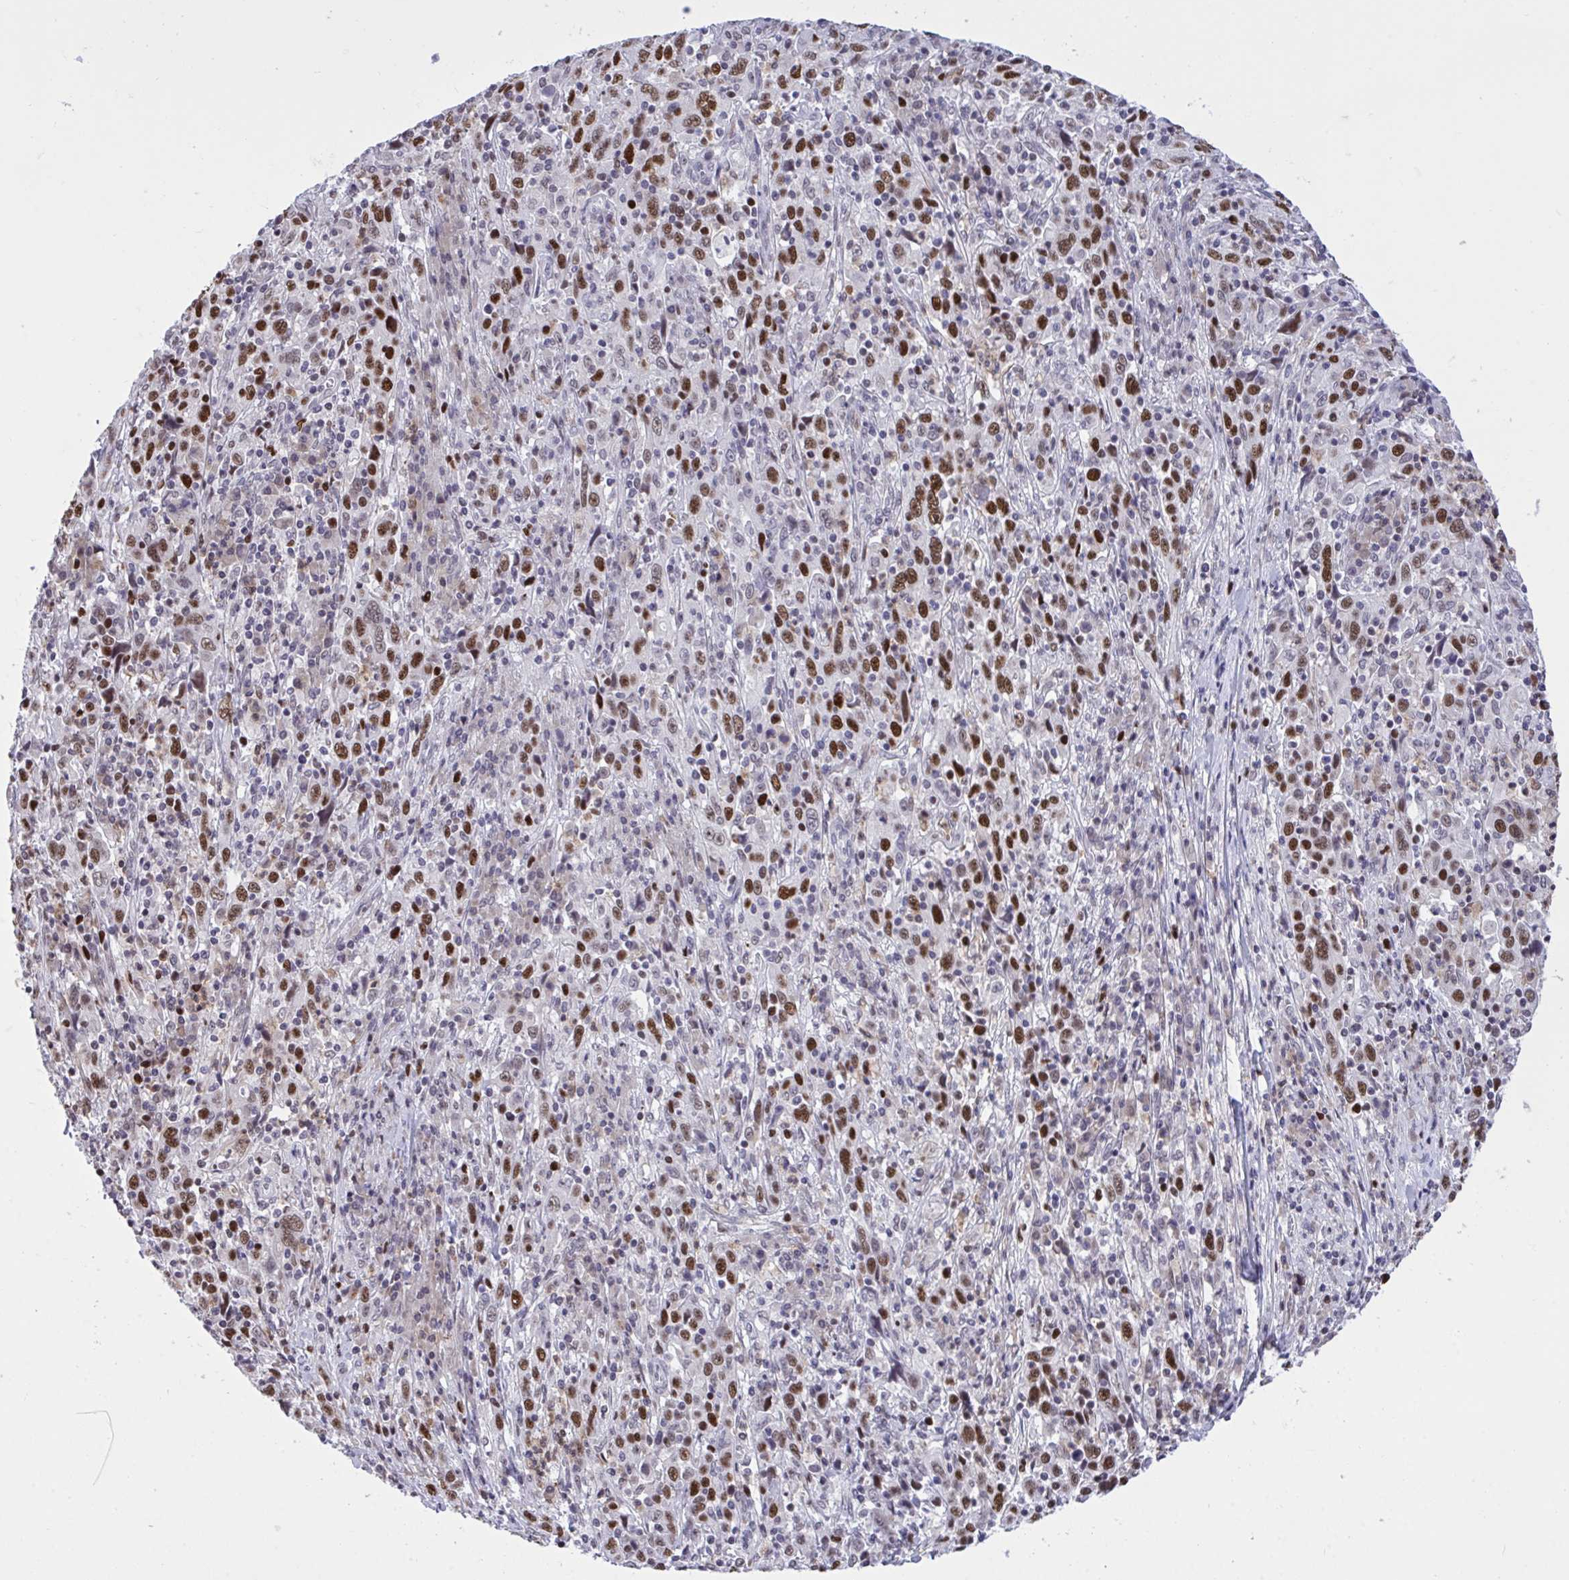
{"staining": {"intensity": "strong", "quantity": ">75%", "location": "nuclear"}, "tissue": "cervical cancer", "cell_type": "Tumor cells", "image_type": "cancer", "snomed": [{"axis": "morphology", "description": "Squamous cell carcinoma, NOS"}, {"axis": "topography", "description": "Cervix"}], "caption": "Cervical cancer stained with immunohistochemistry exhibits strong nuclear expression in about >75% of tumor cells.", "gene": "C1QL2", "patient": {"sex": "female", "age": 46}}